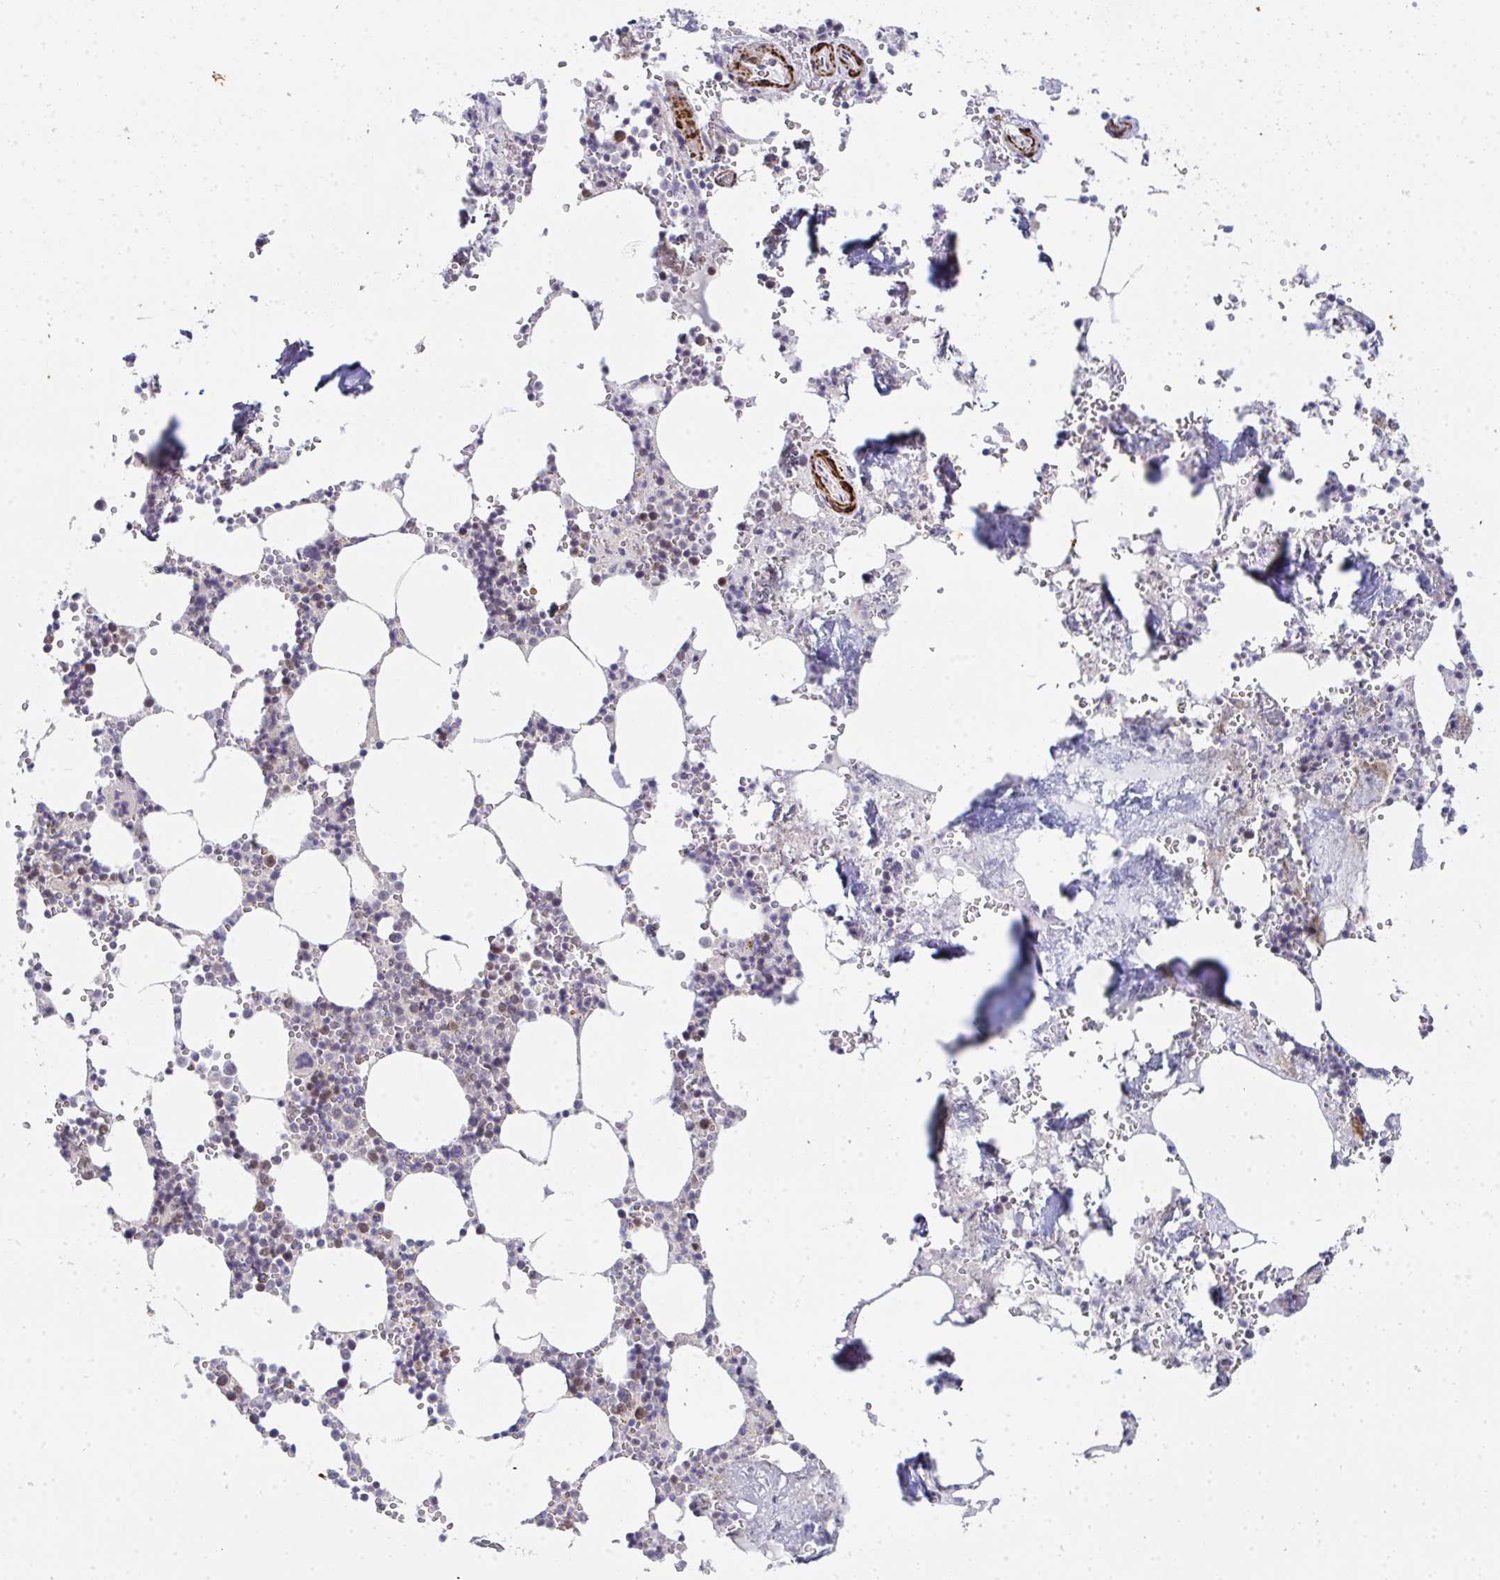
{"staining": {"intensity": "moderate", "quantity": "<25%", "location": "nuclear"}, "tissue": "bone marrow", "cell_type": "Hematopoietic cells", "image_type": "normal", "snomed": [{"axis": "morphology", "description": "Normal tissue, NOS"}, {"axis": "topography", "description": "Bone marrow"}], "caption": "A brown stain highlights moderate nuclear expression of a protein in hematopoietic cells of normal human bone marrow. (DAB IHC, brown staining for protein, blue staining for nuclei).", "gene": "GINS2", "patient": {"sex": "male", "age": 54}}